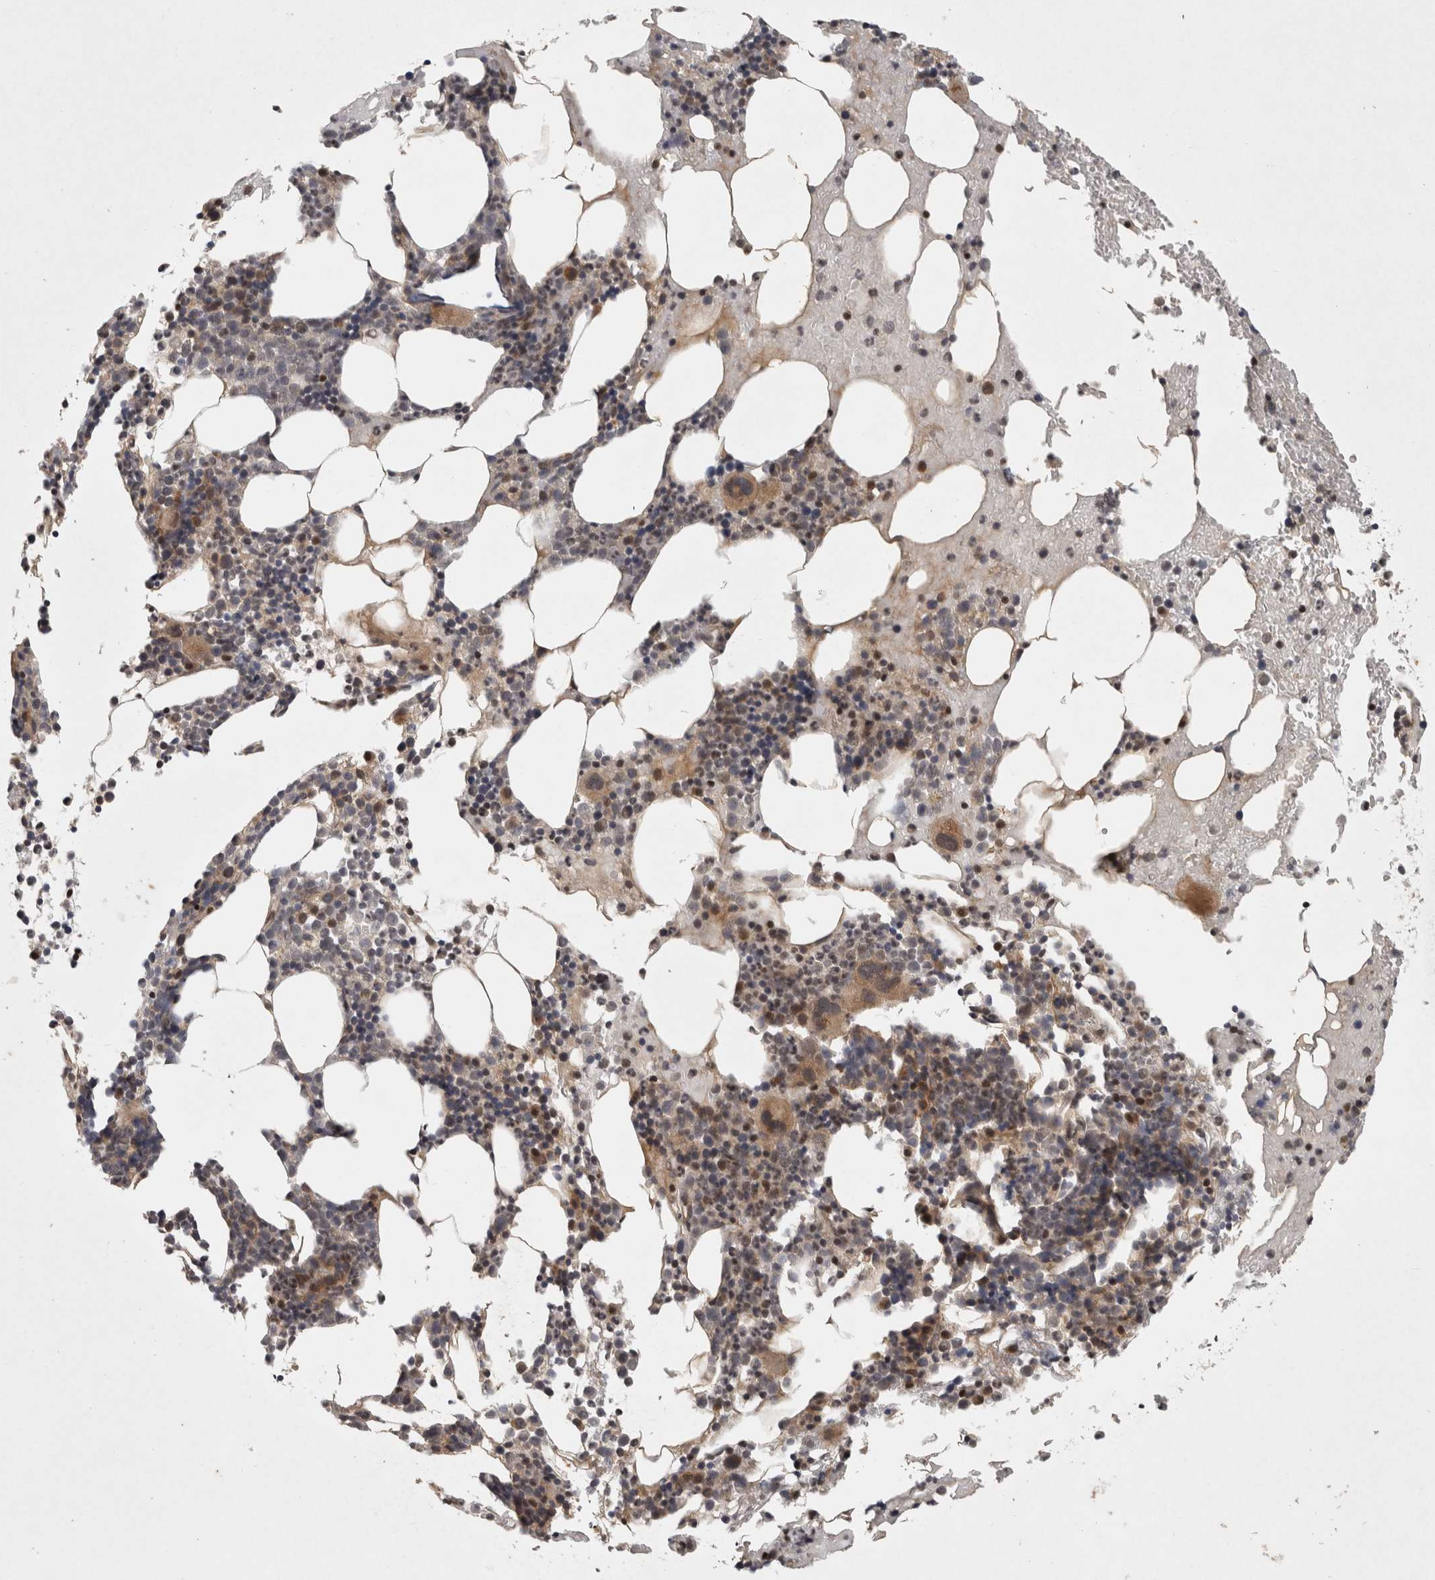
{"staining": {"intensity": "moderate", "quantity": "25%-75%", "location": "cytoplasmic/membranous,nuclear"}, "tissue": "bone marrow", "cell_type": "Hematopoietic cells", "image_type": "normal", "snomed": [{"axis": "morphology", "description": "Normal tissue, NOS"}, {"axis": "morphology", "description": "Inflammation, NOS"}, {"axis": "topography", "description": "Bone marrow"}], "caption": "A brown stain shows moderate cytoplasmic/membranous,nuclear positivity of a protein in hematopoietic cells of unremarkable human bone marrow. Ihc stains the protein in brown and the nuclei are stained blue.", "gene": "KDM8", "patient": {"sex": "male", "age": 68}}